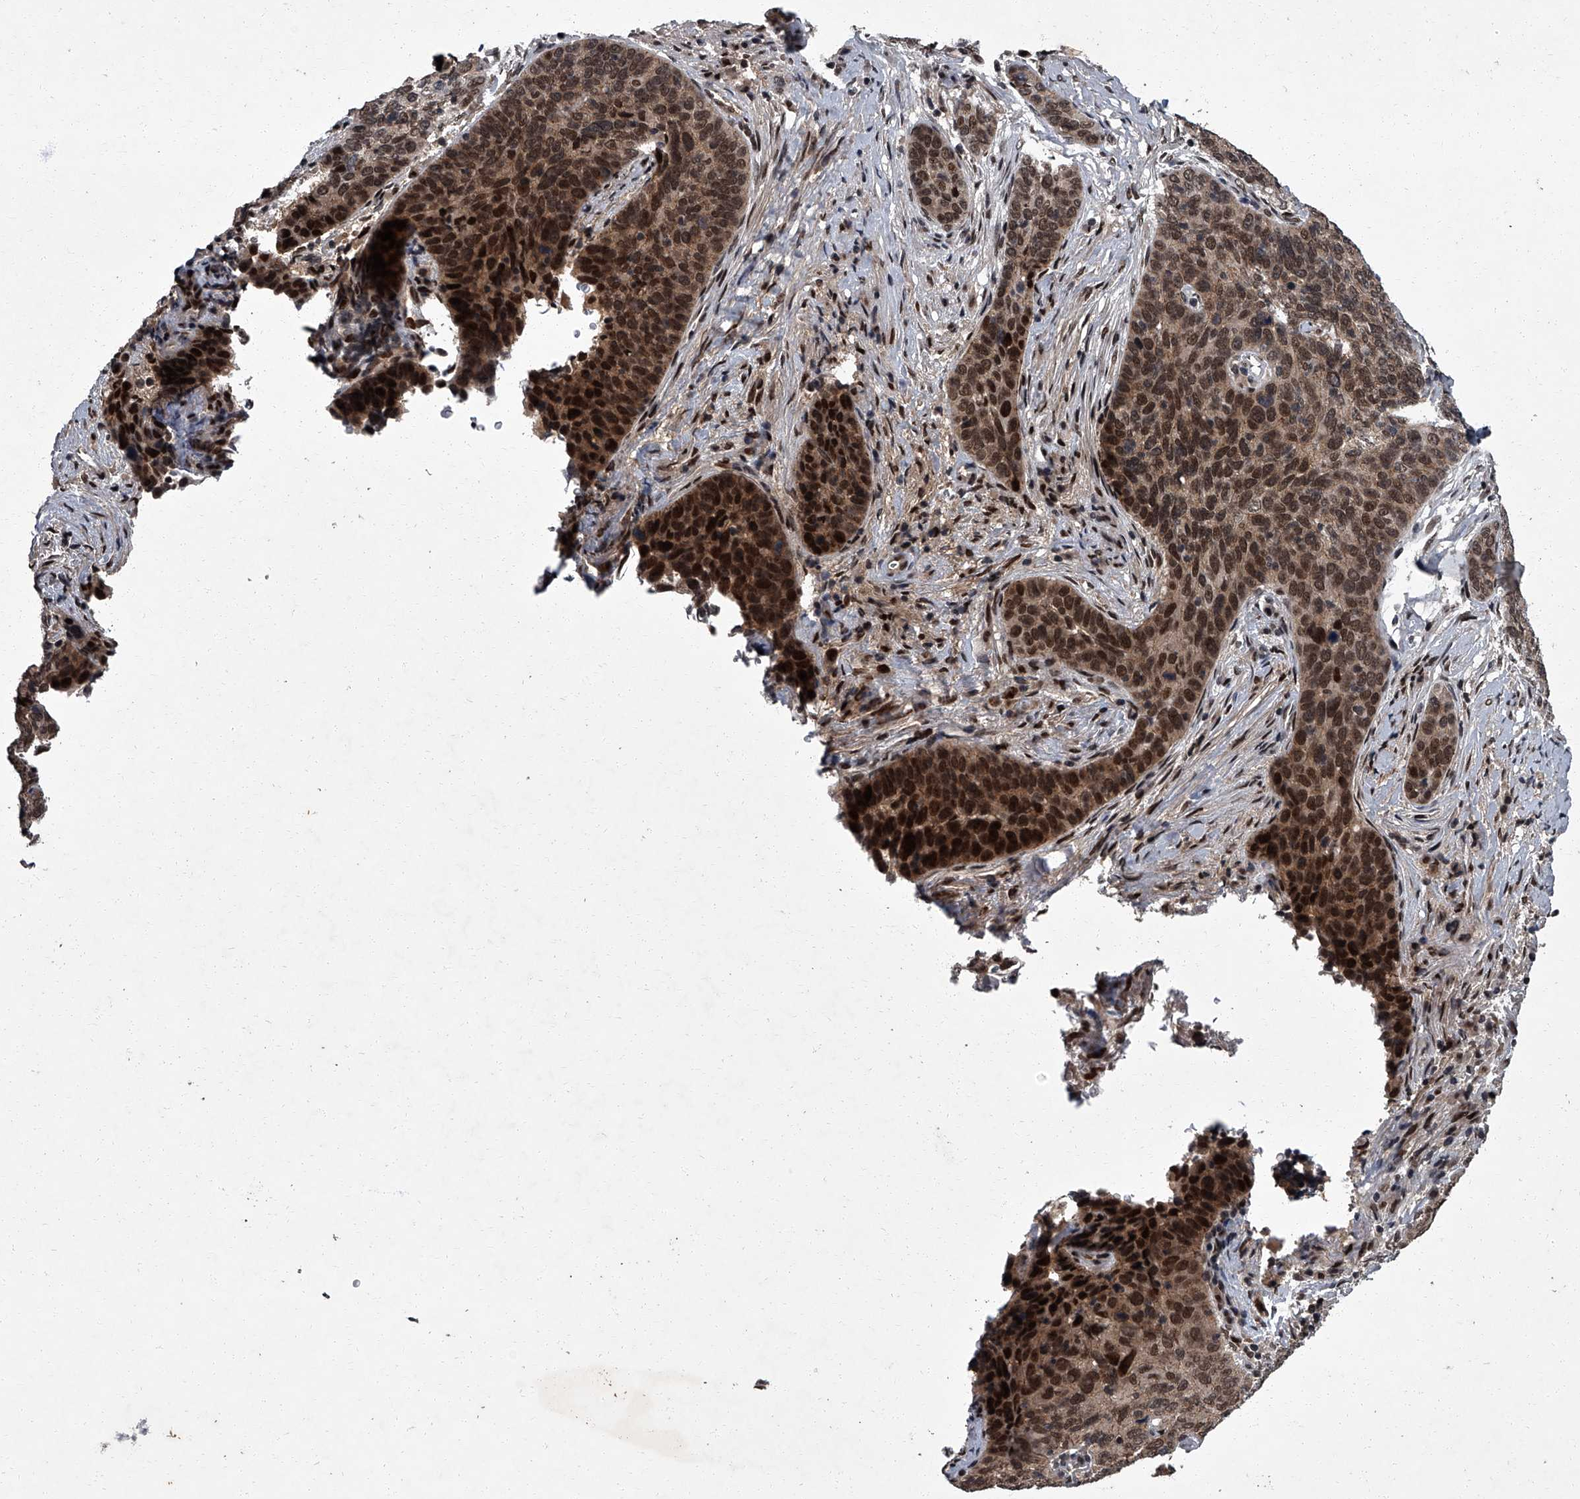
{"staining": {"intensity": "strong", "quantity": ">75%", "location": "cytoplasmic/membranous,nuclear"}, "tissue": "cervical cancer", "cell_type": "Tumor cells", "image_type": "cancer", "snomed": [{"axis": "morphology", "description": "Squamous cell carcinoma, NOS"}, {"axis": "topography", "description": "Cervix"}], "caption": "A histopathology image of human cervical squamous cell carcinoma stained for a protein exhibits strong cytoplasmic/membranous and nuclear brown staining in tumor cells. (IHC, brightfield microscopy, high magnification).", "gene": "ZNF518B", "patient": {"sex": "female", "age": 60}}